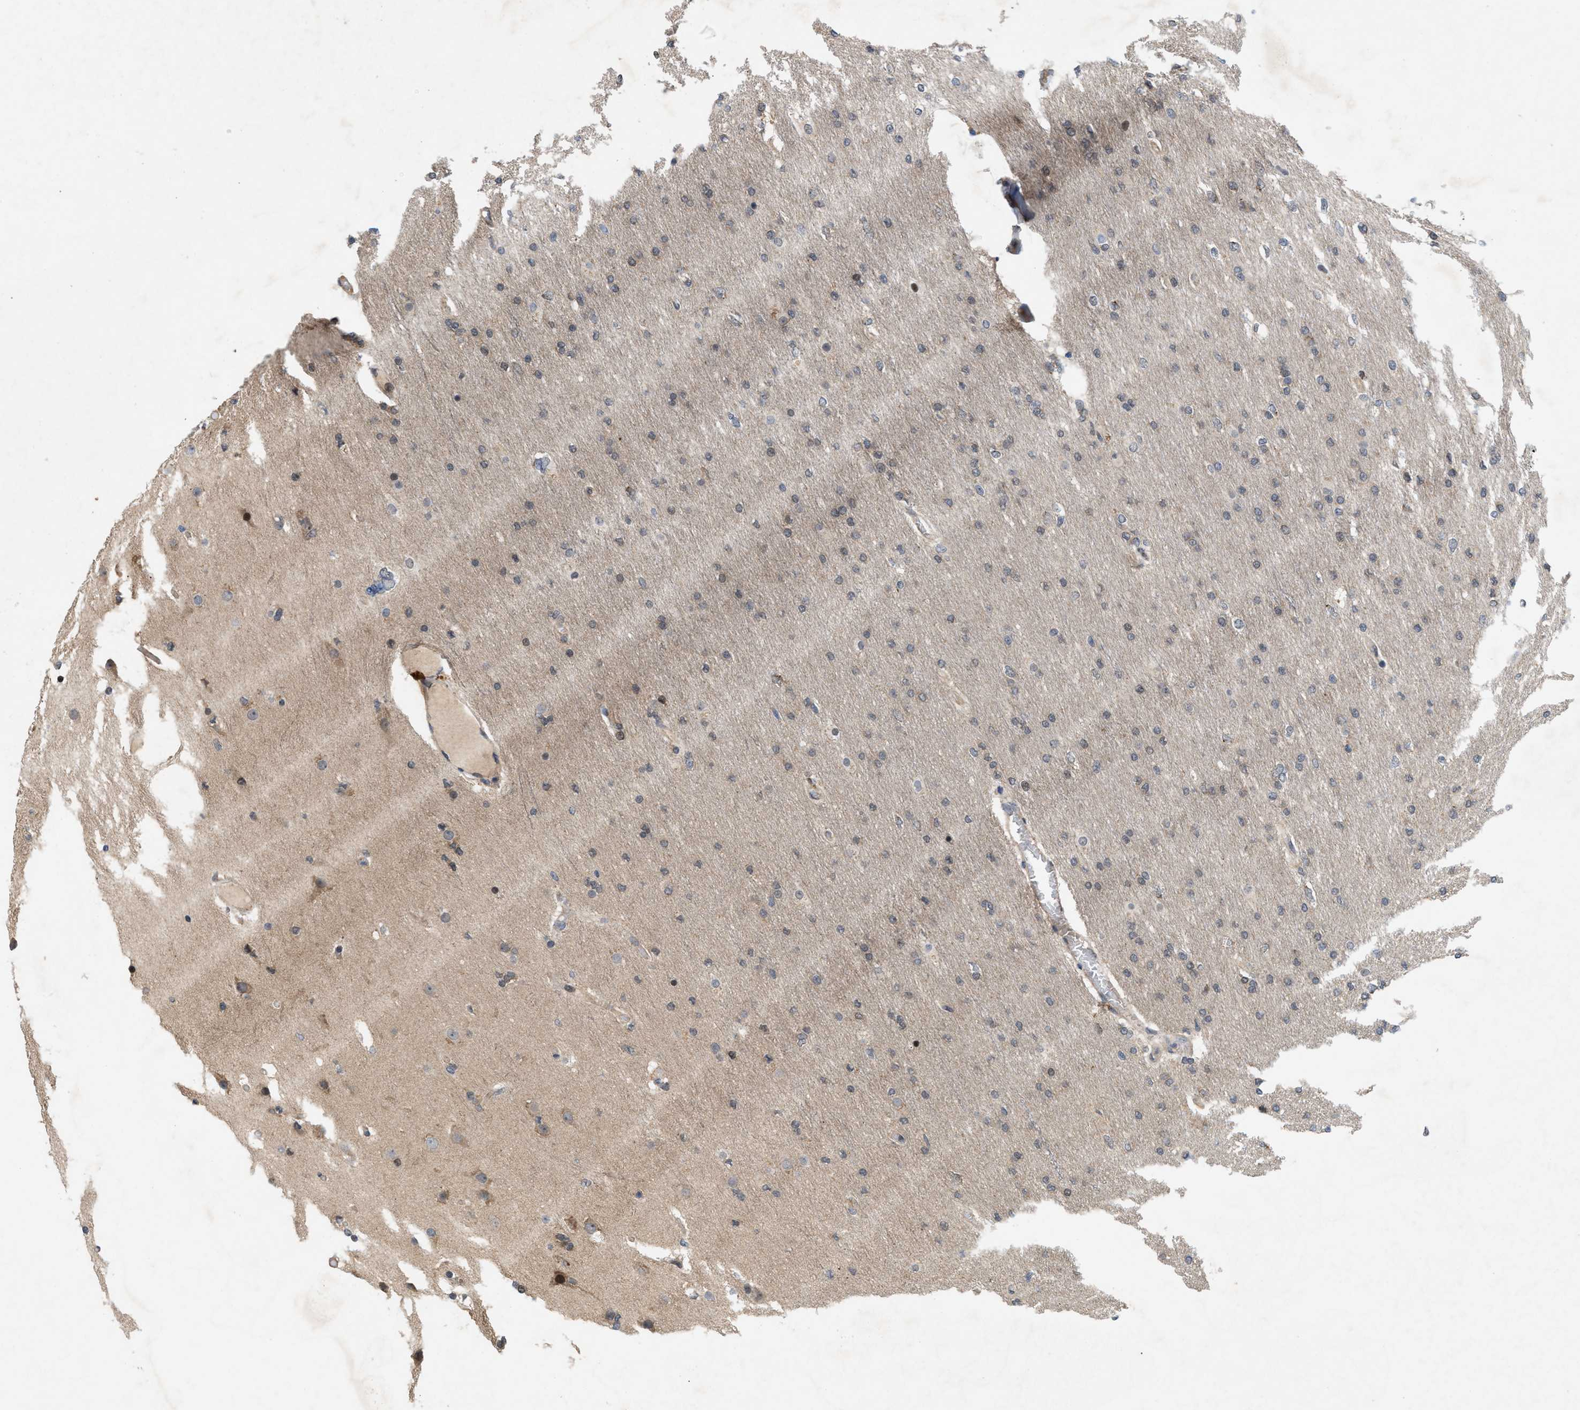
{"staining": {"intensity": "negative", "quantity": "none", "location": "none"}, "tissue": "glioma", "cell_type": "Tumor cells", "image_type": "cancer", "snomed": [{"axis": "morphology", "description": "Glioma, malignant, High grade"}, {"axis": "topography", "description": "Cerebral cortex"}], "caption": "The micrograph shows no significant staining in tumor cells of glioma. (DAB immunohistochemistry with hematoxylin counter stain).", "gene": "MFSD6", "patient": {"sex": "female", "age": 36}}